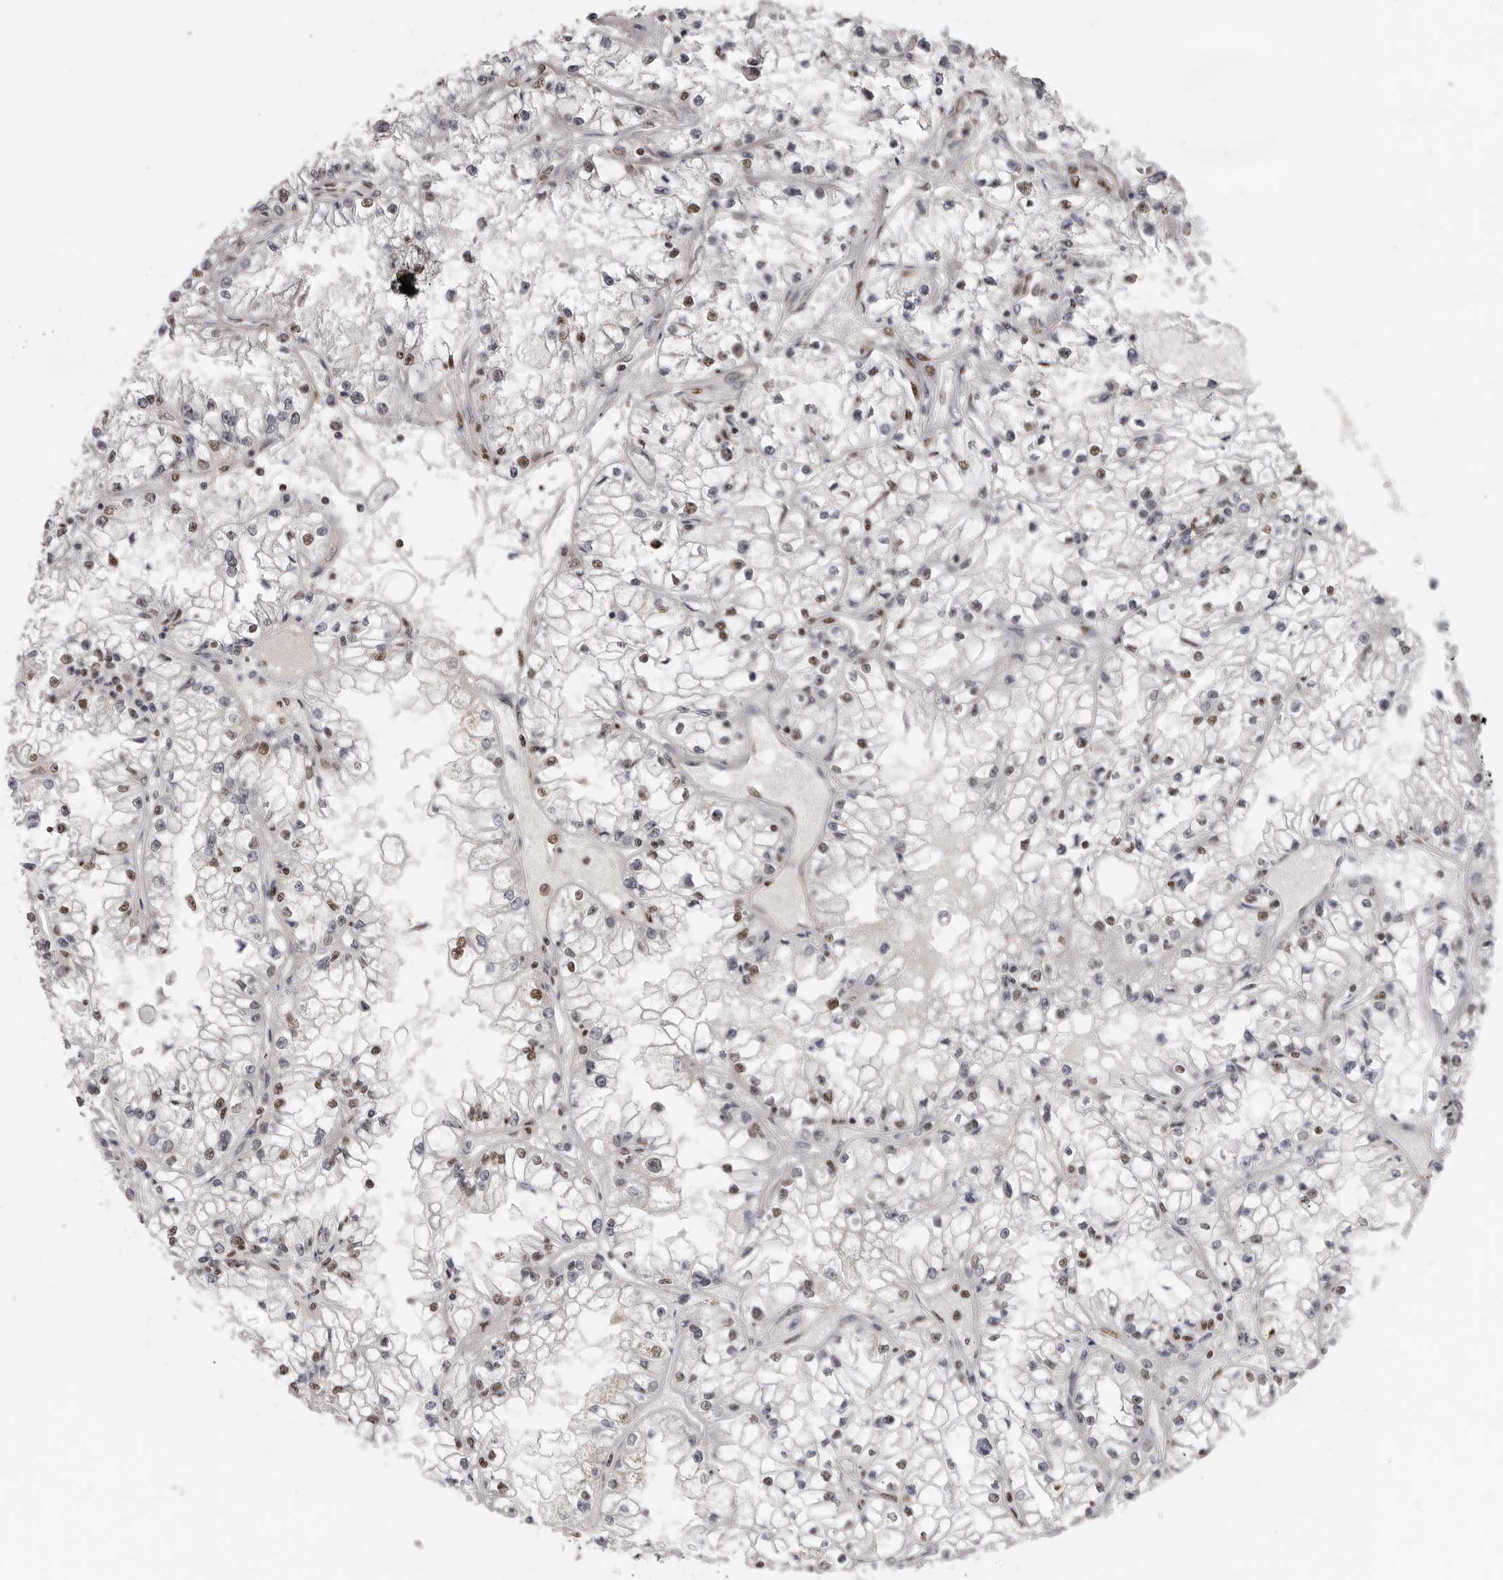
{"staining": {"intensity": "moderate", "quantity": "<25%", "location": "nuclear"}, "tissue": "renal cancer", "cell_type": "Tumor cells", "image_type": "cancer", "snomed": [{"axis": "morphology", "description": "Adenocarcinoma, NOS"}, {"axis": "topography", "description": "Kidney"}], "caption": "Immunohistochemistry (IHC) of human renal adenocarcinoma displays low levels of moderate nuclear positivity in approximately <25% of tumor cells.", "gene": "SCAF4", "patient": {"sex": "male", "age": 56}}